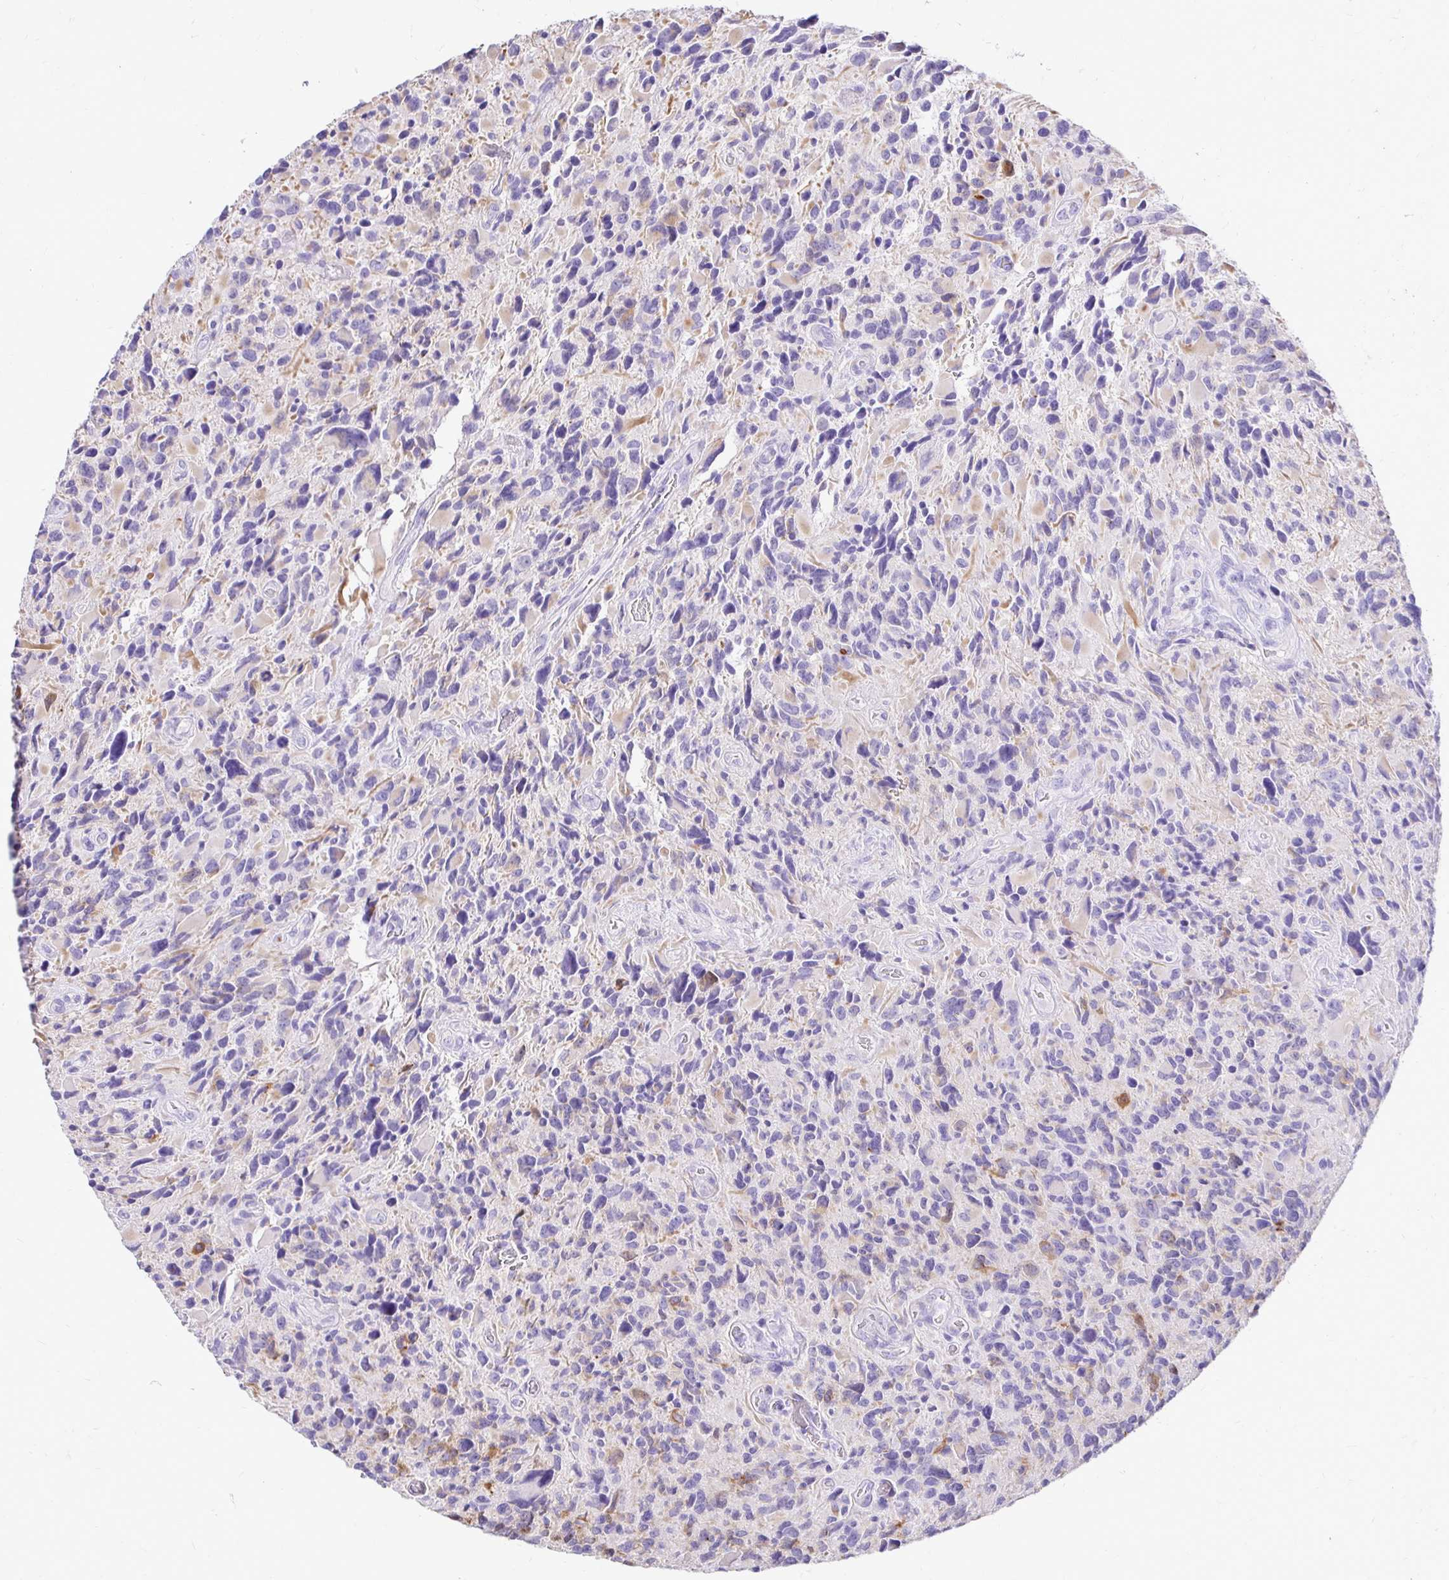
{"staining": {"intensity": "weak", "quantity": "<25%", "location": "cytoplasmic/membranous"}, "tissue": "glioma", "cell_type": "Tumor cells", "image_type": "cancer", "snomed": [{"axis": "morphology", "description": "Glioma, malignant, High grade"}, {"axis": "topography", "description": "Brain"}], "caption": "DAB (3,3'-diaminobenzidine) immunohistochemical staining of human high-grade glioma (malignant) demonstrates no significant staining in tumor cells.", "gene": "TAF1D", "patient": {"sex": "male", "age": 46}}